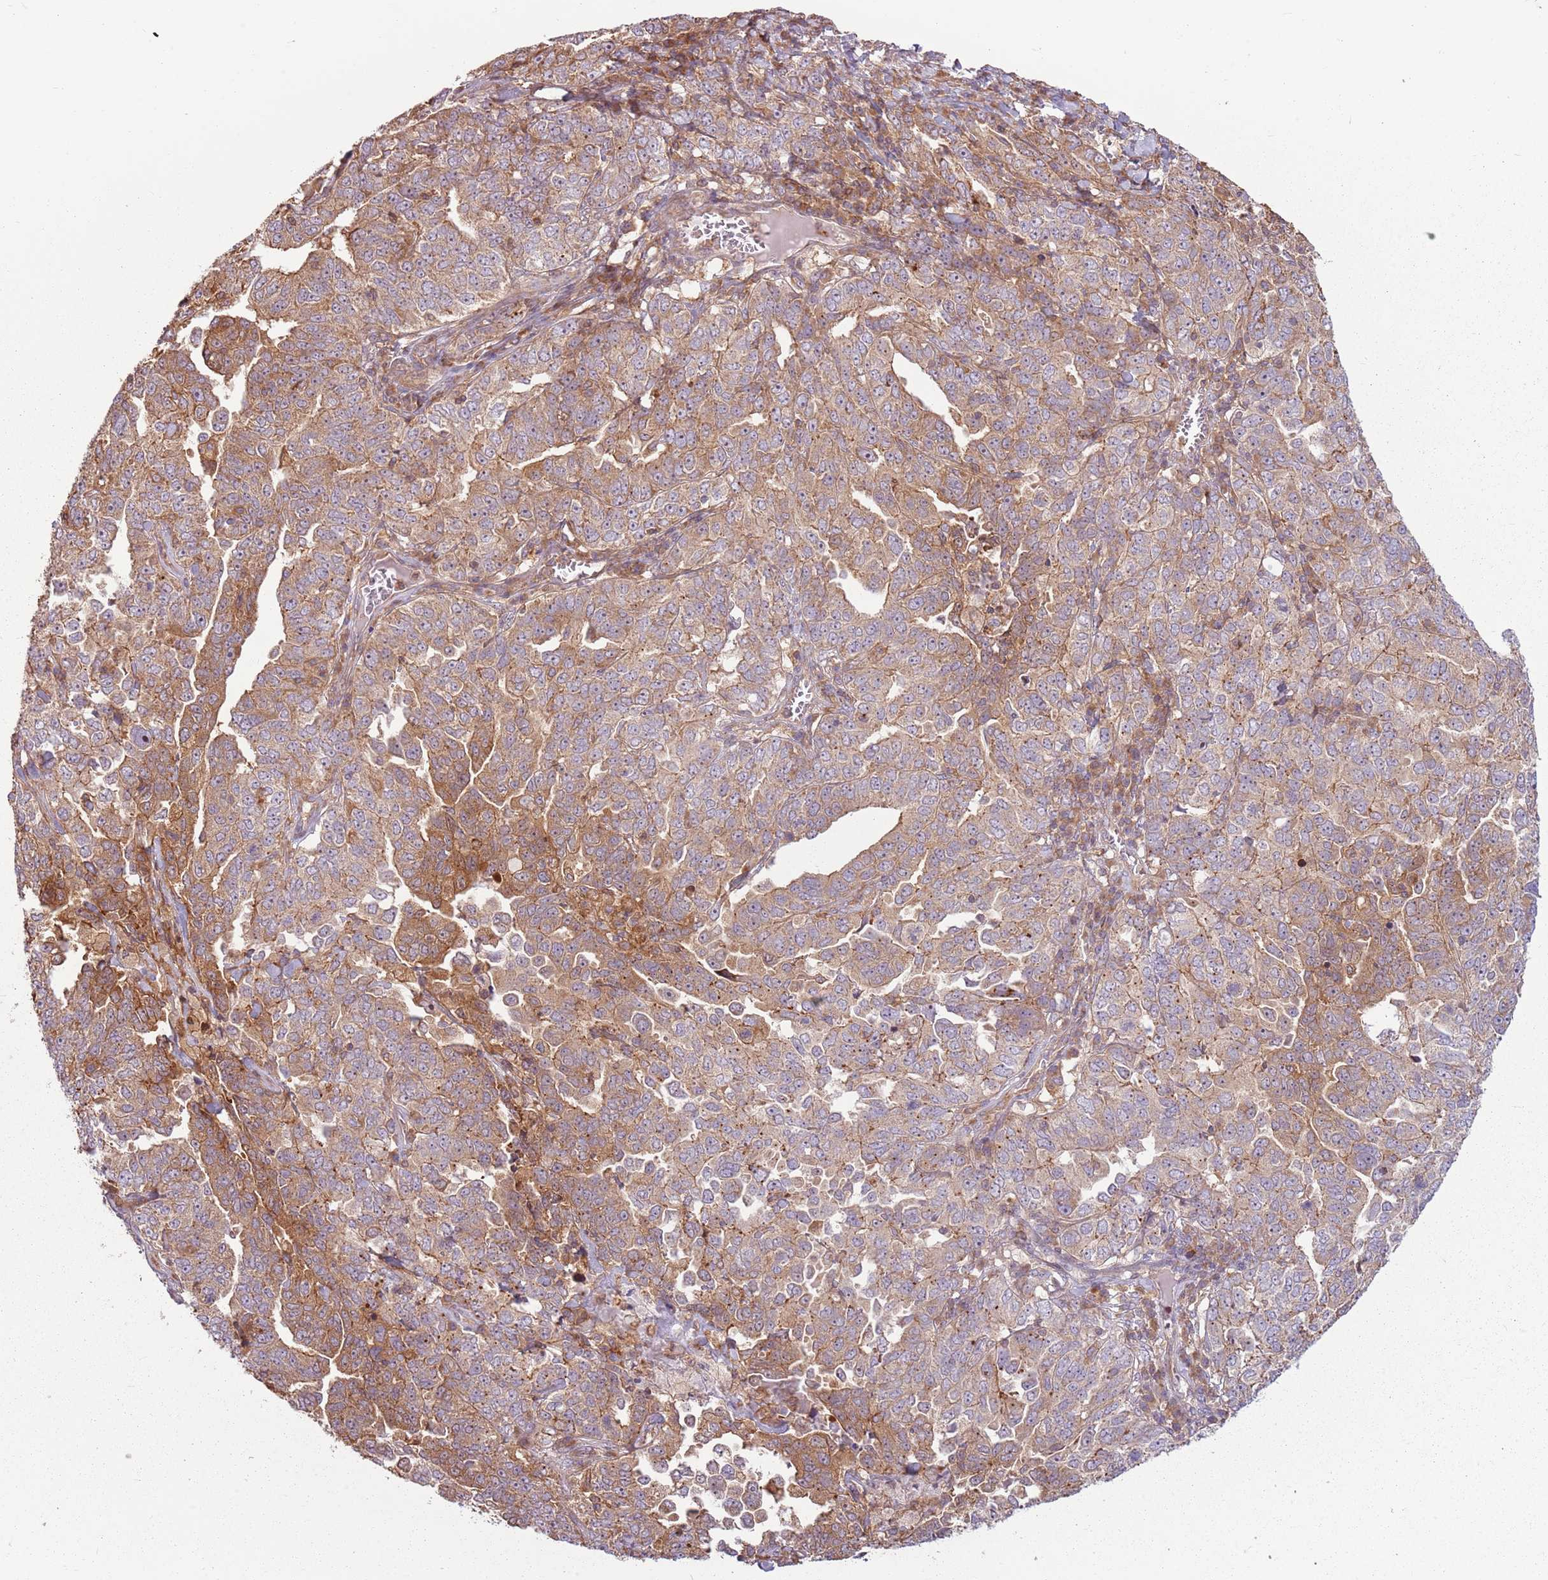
{"staining": {"intensity": "moderate", "quantity": ">75%", "location": "cytoplasmic/membranous"}, "tissue": "ovarian cancer", "cell_type": "Tumor cells", "image_type": "cancer", "snomed": [{"axis": "morphology", "description": "Carcinoma, endometroid"}, {"axis": "topography", "description": "Ovary"}], "caption": "A photomicrograph of ovarian cancer stained for a protein displays moderate cytoplasmic/membranous brown staining in tumor cells. Immunohistochemistry (ihc) stains the protein of interest in brown and the nuclei are stained blue.", "gene": "RPL21", "patient": {"sex": "female", "age": 62}}